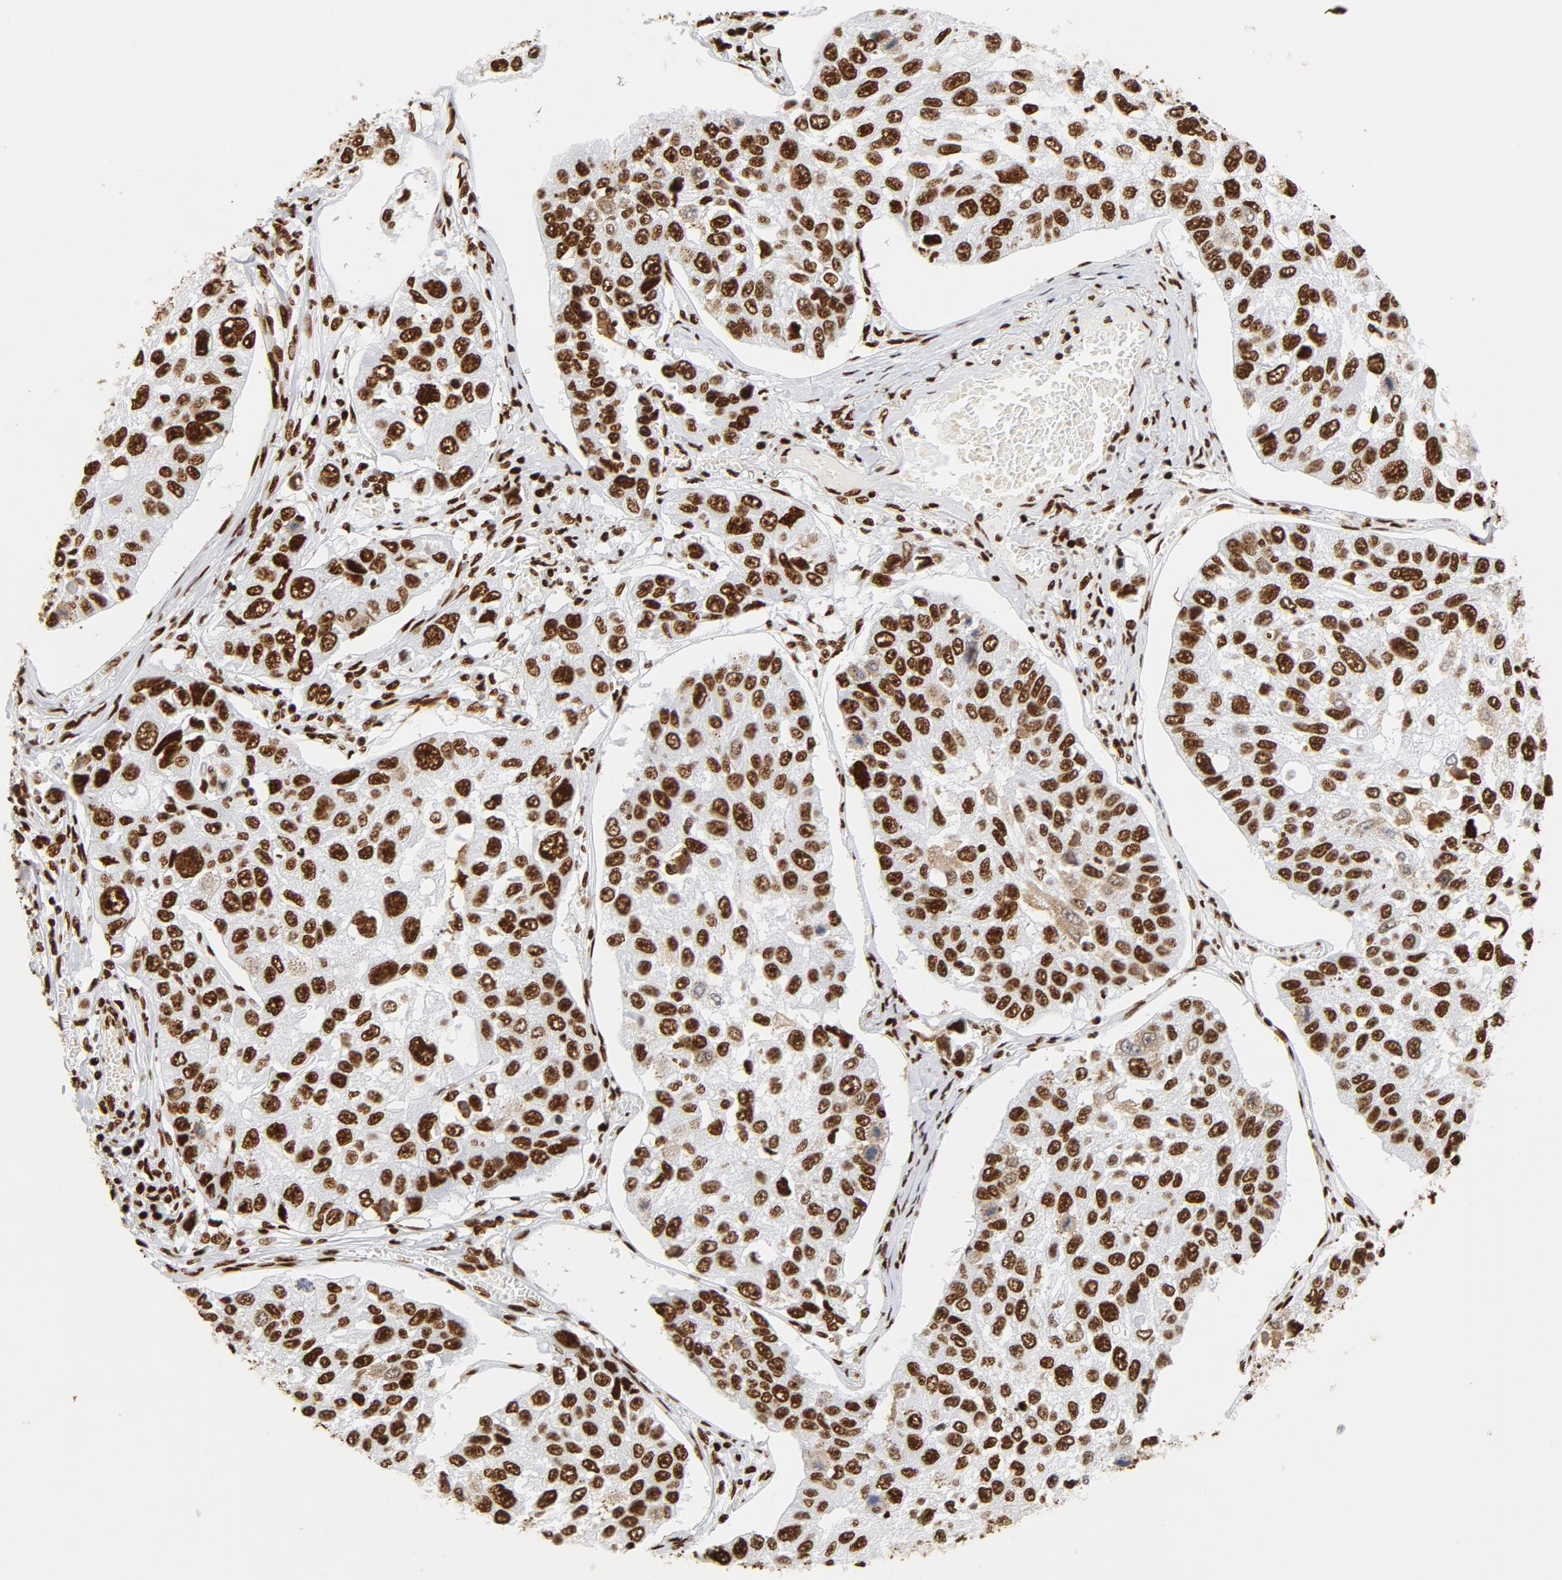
{"staining": {"intensity": "strong", "quantity": ">75%", "location": "nuclear"}, "tissue": "lung cancer", "cell_type": "Tumor cells", "image_type": "cancer", "snomed": [{"axis": "morphology", "description": "Squamous cell carcinoma, NOS"}, {"axis": "topography", "description": "Lung"}], "caption": "Immunohistochemical staining of human lung cancer (squamous cell carcinoma) demonstrates high levels of strong nuclear positivity in approximately >75% of tumor cells.", "gene": "XRCC6", "patient": {"sex": "male", "age": 71}}